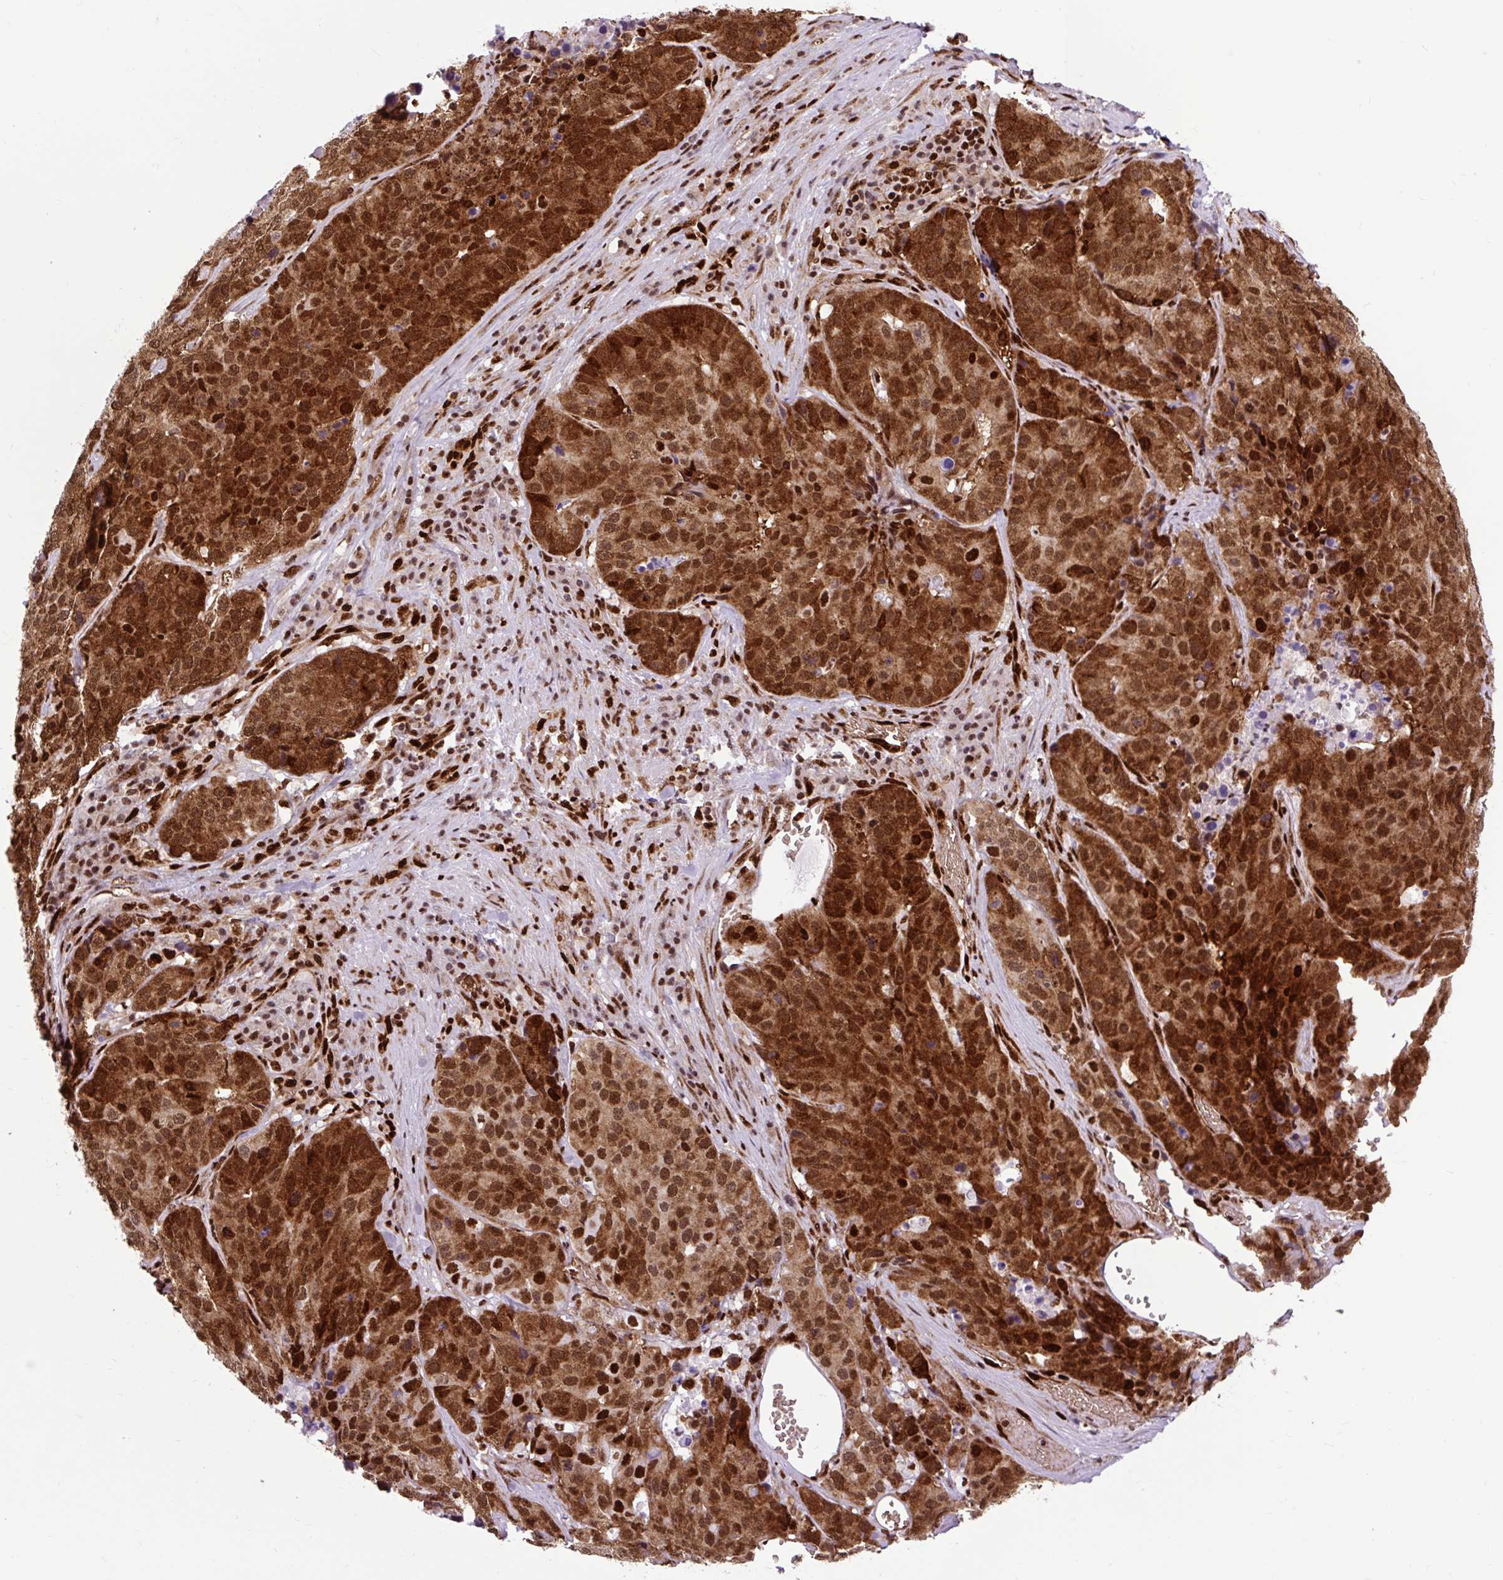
{"staining": {"intensity": "strong", "quantity": ">75%", "location": "cytoplasmic/membranous,nuclear"}, "tissue": "stomach cancer", "cell_type": "Tumor cells", "image_type": "cancer", "snomed": [{"axis": "morphology", "description": "Adenocarcinoma, NOS"}, {"axis": "topography", "description": "Stomach"}], "caption": "A histopathology image of human stomach cancer (adenocarcinoma) stained for a protein reveals strong cytoplasmic/membranous and nuclear brown staining in tumor cells.", "gene": "FUS", "patient": {"sex": "male", "age": 71}}